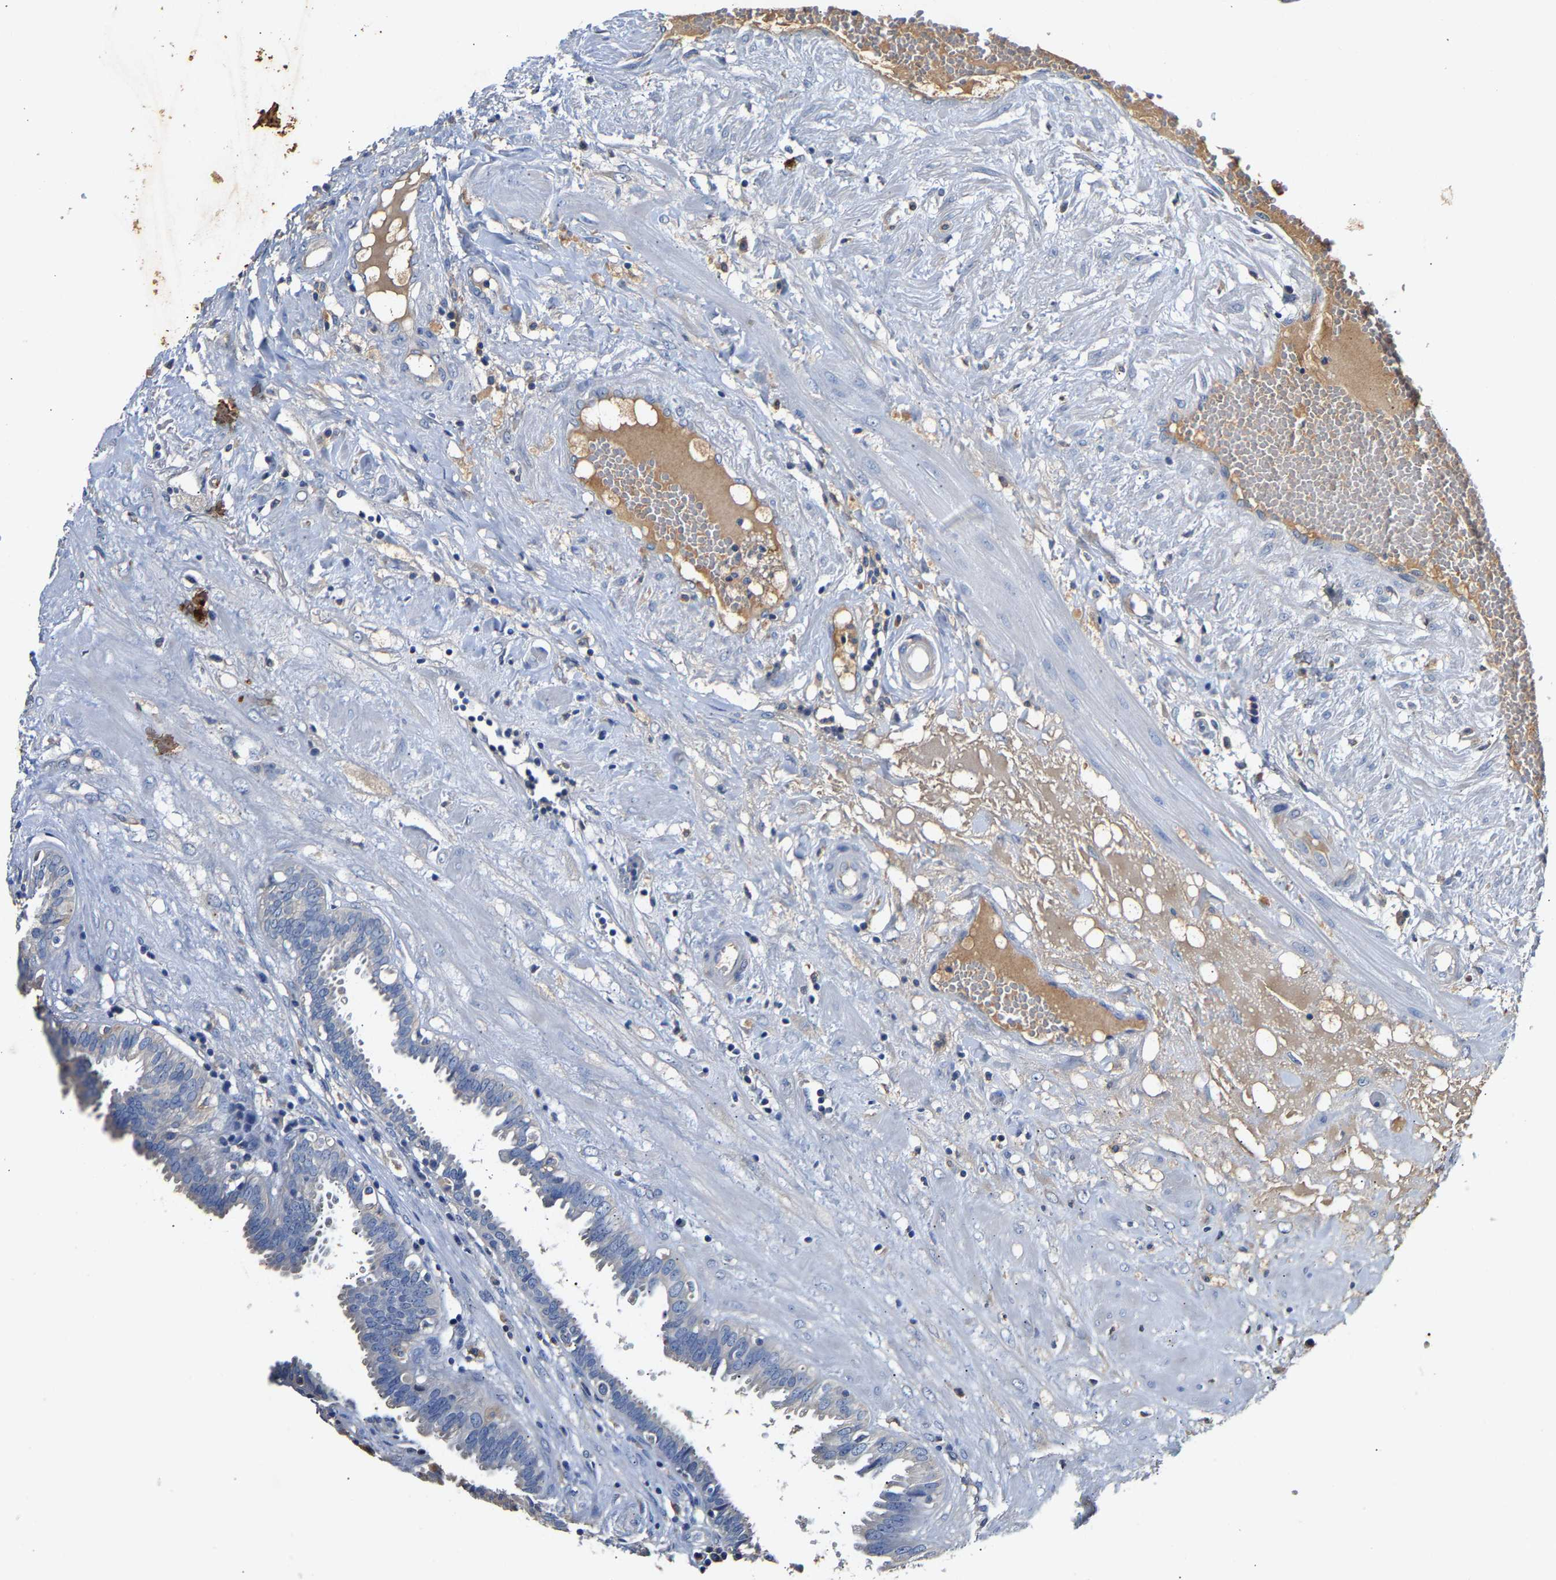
{"staining": {"intensity": "negative", "quantity": "none", "location": "none"}, "tissue": "seminal vesicle", "cell_type": "Glandular cells", "image_type": "normal", "snomed": [{"axis": "morphology", "description": "Normal tissue, NOS"}, {"axis": "morphology", "description": "Adenocarcinoma, High grade"}, {"axis": "topography", "description": "Prostate"}, {"axis": "topography", "description": "Seminal veicle"}], "caption": "Immunohistochemistry of normal human seminal vesicle reveals no positivity in glandular cells.", "gene": "SLCO2B1", "patient": {"sex": "male", "age": 55}}